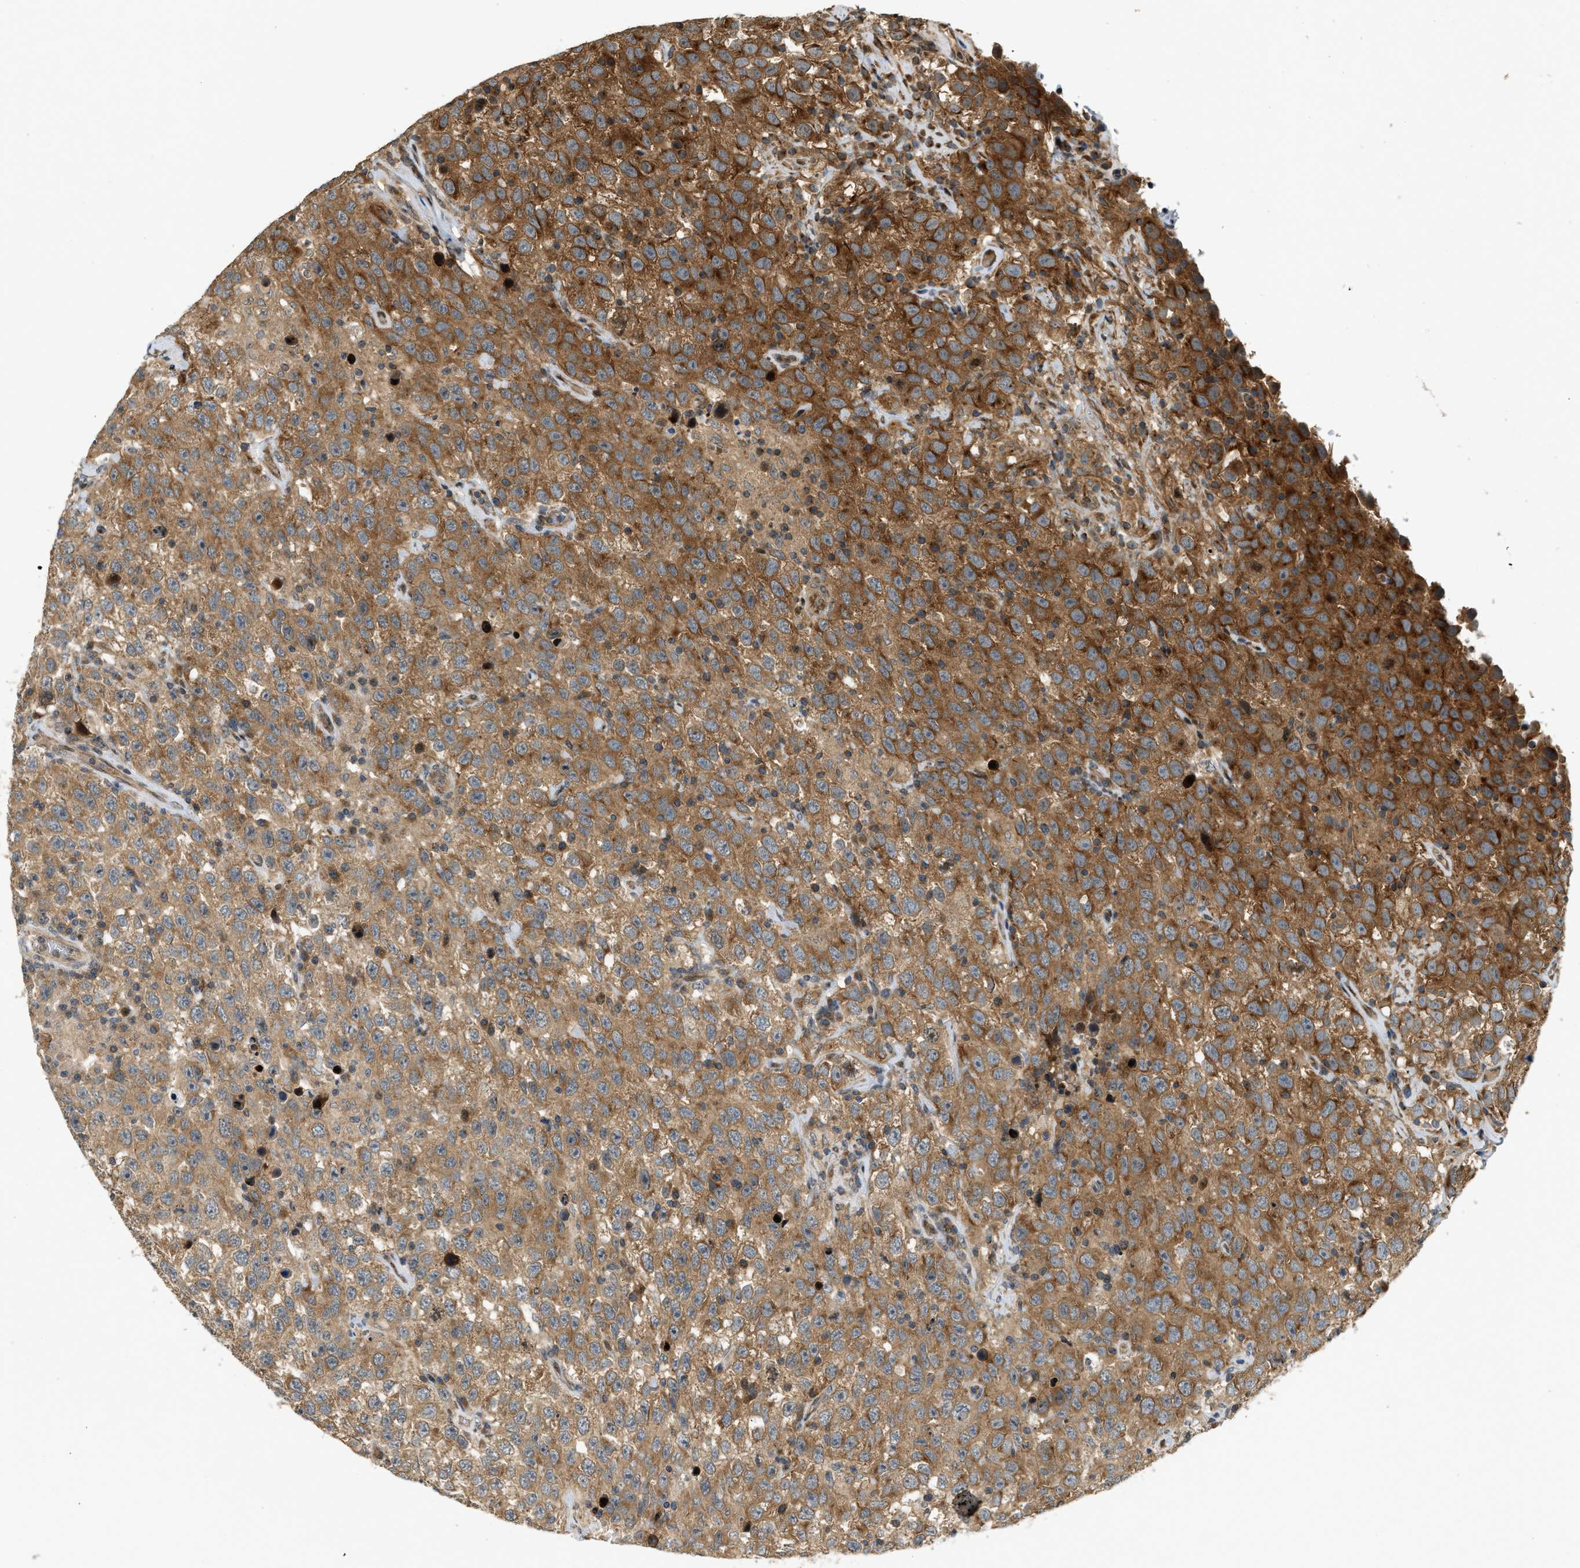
{"staining": {"intensity": "moderate", "quantity": ">75%", "location": "cytoplasmic/membranous"}, "tissue": "testis cancer", "cell_type": "Tumor cells", "image_type": "cancer", "snomed": [{"axis": "morphology", "description": "Seminoma, NOS"}, {"axis": "topography", "description": "Testis"}], "caption": "The image shows immunohistochemical staining of testis cancer. There is moderate cytoplasmic/membranous expression is present in approximately >75% of tumor cells.", "gene": "TRAPPC14", "patient": {"sex": "male", "age": 41}}